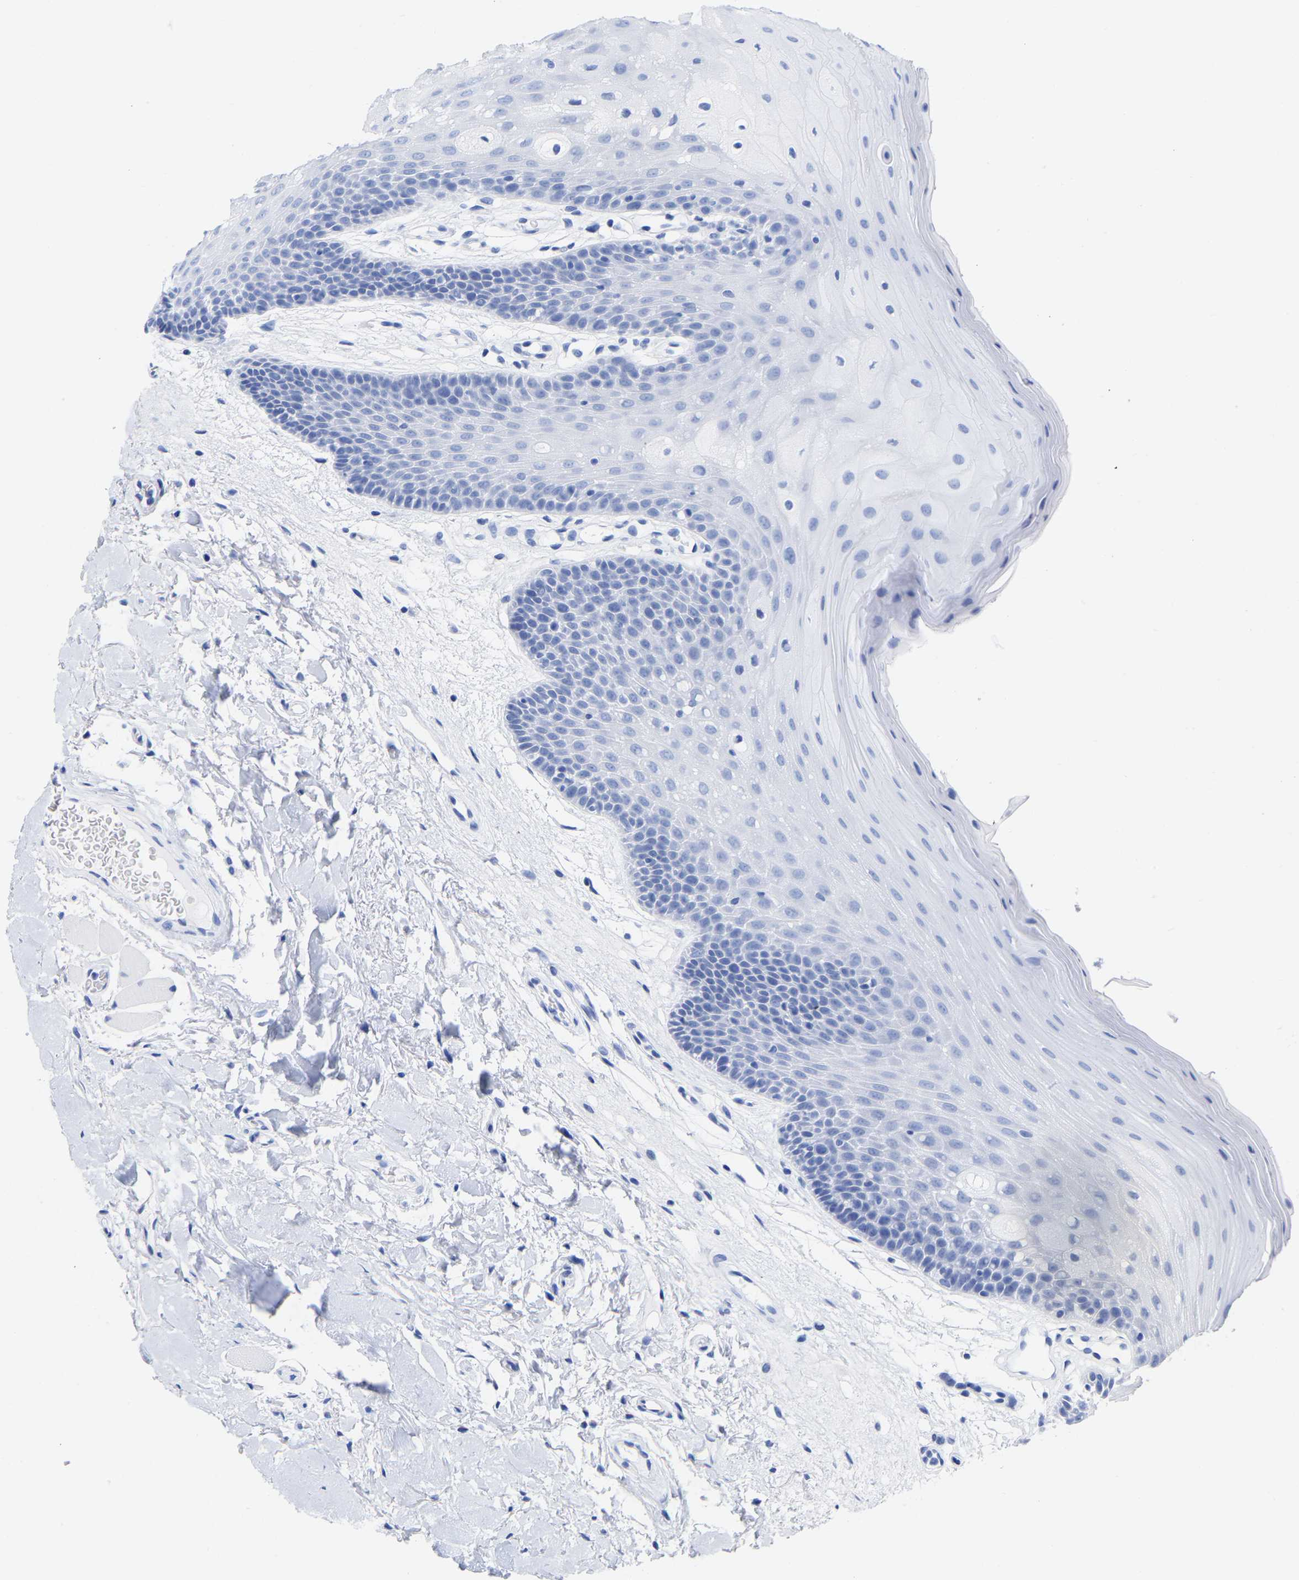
{"staining": {"intensity": "negative", "quantity": "none", "location": "none"}, "tissue": "oral mucosa", "cell_type": "Squamous epithelial cells", "image_type": "normal", "snomed": [{"axis": "morphology", "description": "Normal tissue, NOS"}, {"axis": "morphology", "description": "Squamous cell carcinoma, NOS"}, {"axis": "topography", "description": "Oral tissue"}, {"axis": "topography", "description": "Head-Neck"}], "caption": "A high-resolution photomicrograph shows immunohistochemistry staining of normal oral mucosa, which shows no significant positivity in squamous epithelial cells. Nuclei are stained in blue.", "gene": "HAPLN1", "patient": {"sex": "male", "age": 71}}